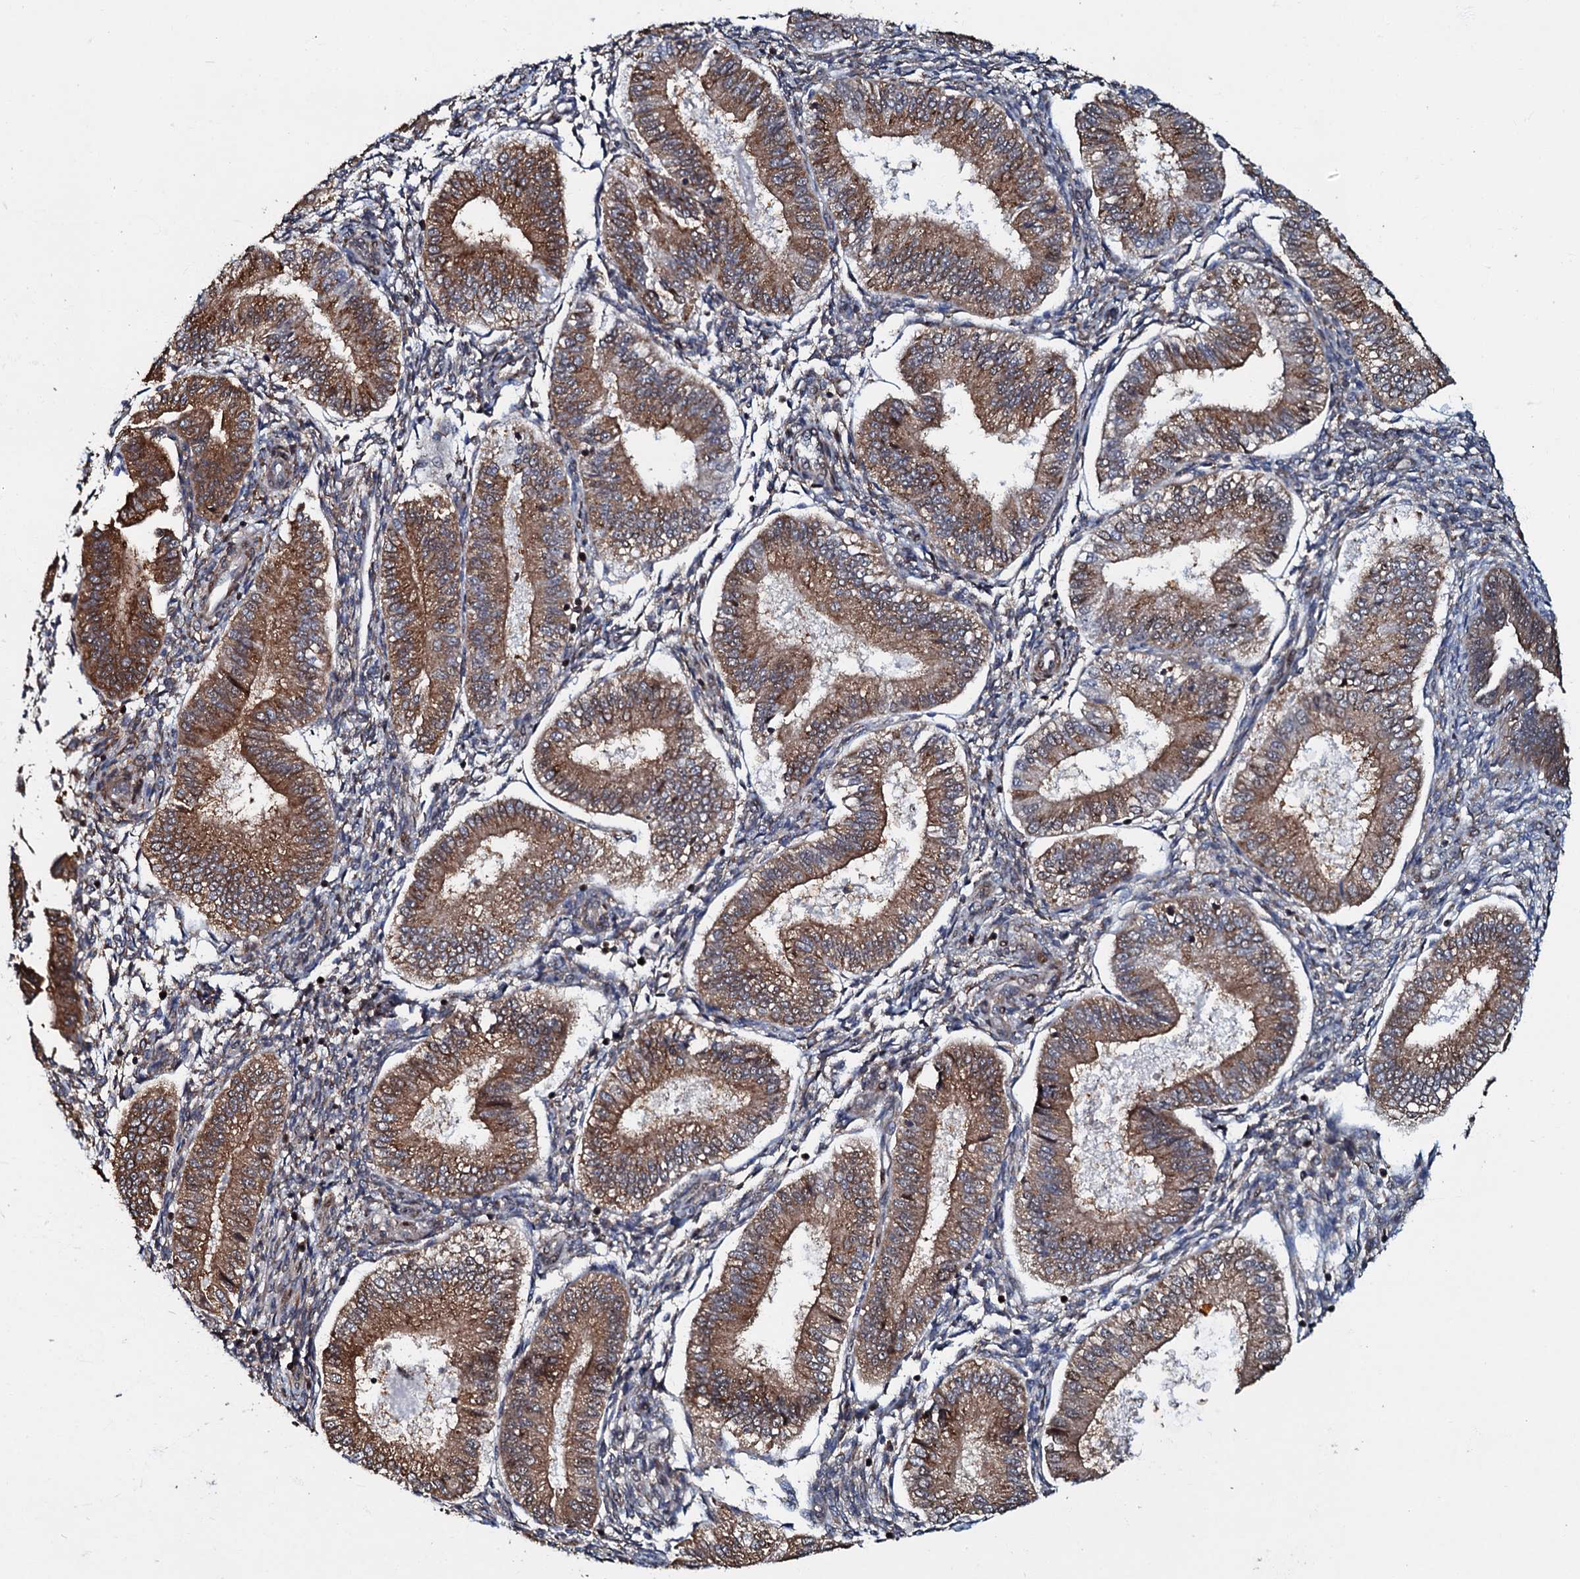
{"staining": {"intensity": "strong", "quantity": "25%-75%", "location": "cytoplasmic/membranous"}, "tissue": "endometrium", "cell_type": "Cells in endometrial stroma", "image_type": "normal", "snomed": [{"axis": "morphology", "description": "Normal tissue, NOS"}, {"axis": "topography", "description": "Endometrium"}], "caption": "Brown immunohistochemical staining in normal endometrium shows strong cytoplasmic/membranous positivity in about 25%-75% of cells in endometrial stroma. The protein is stained brown, and the nuclei are stained in blue (DAB IHC with brightfield microscopy, high magnification).", "gene": "OSBP", "patient": {"sex": "female", "age": 39}}